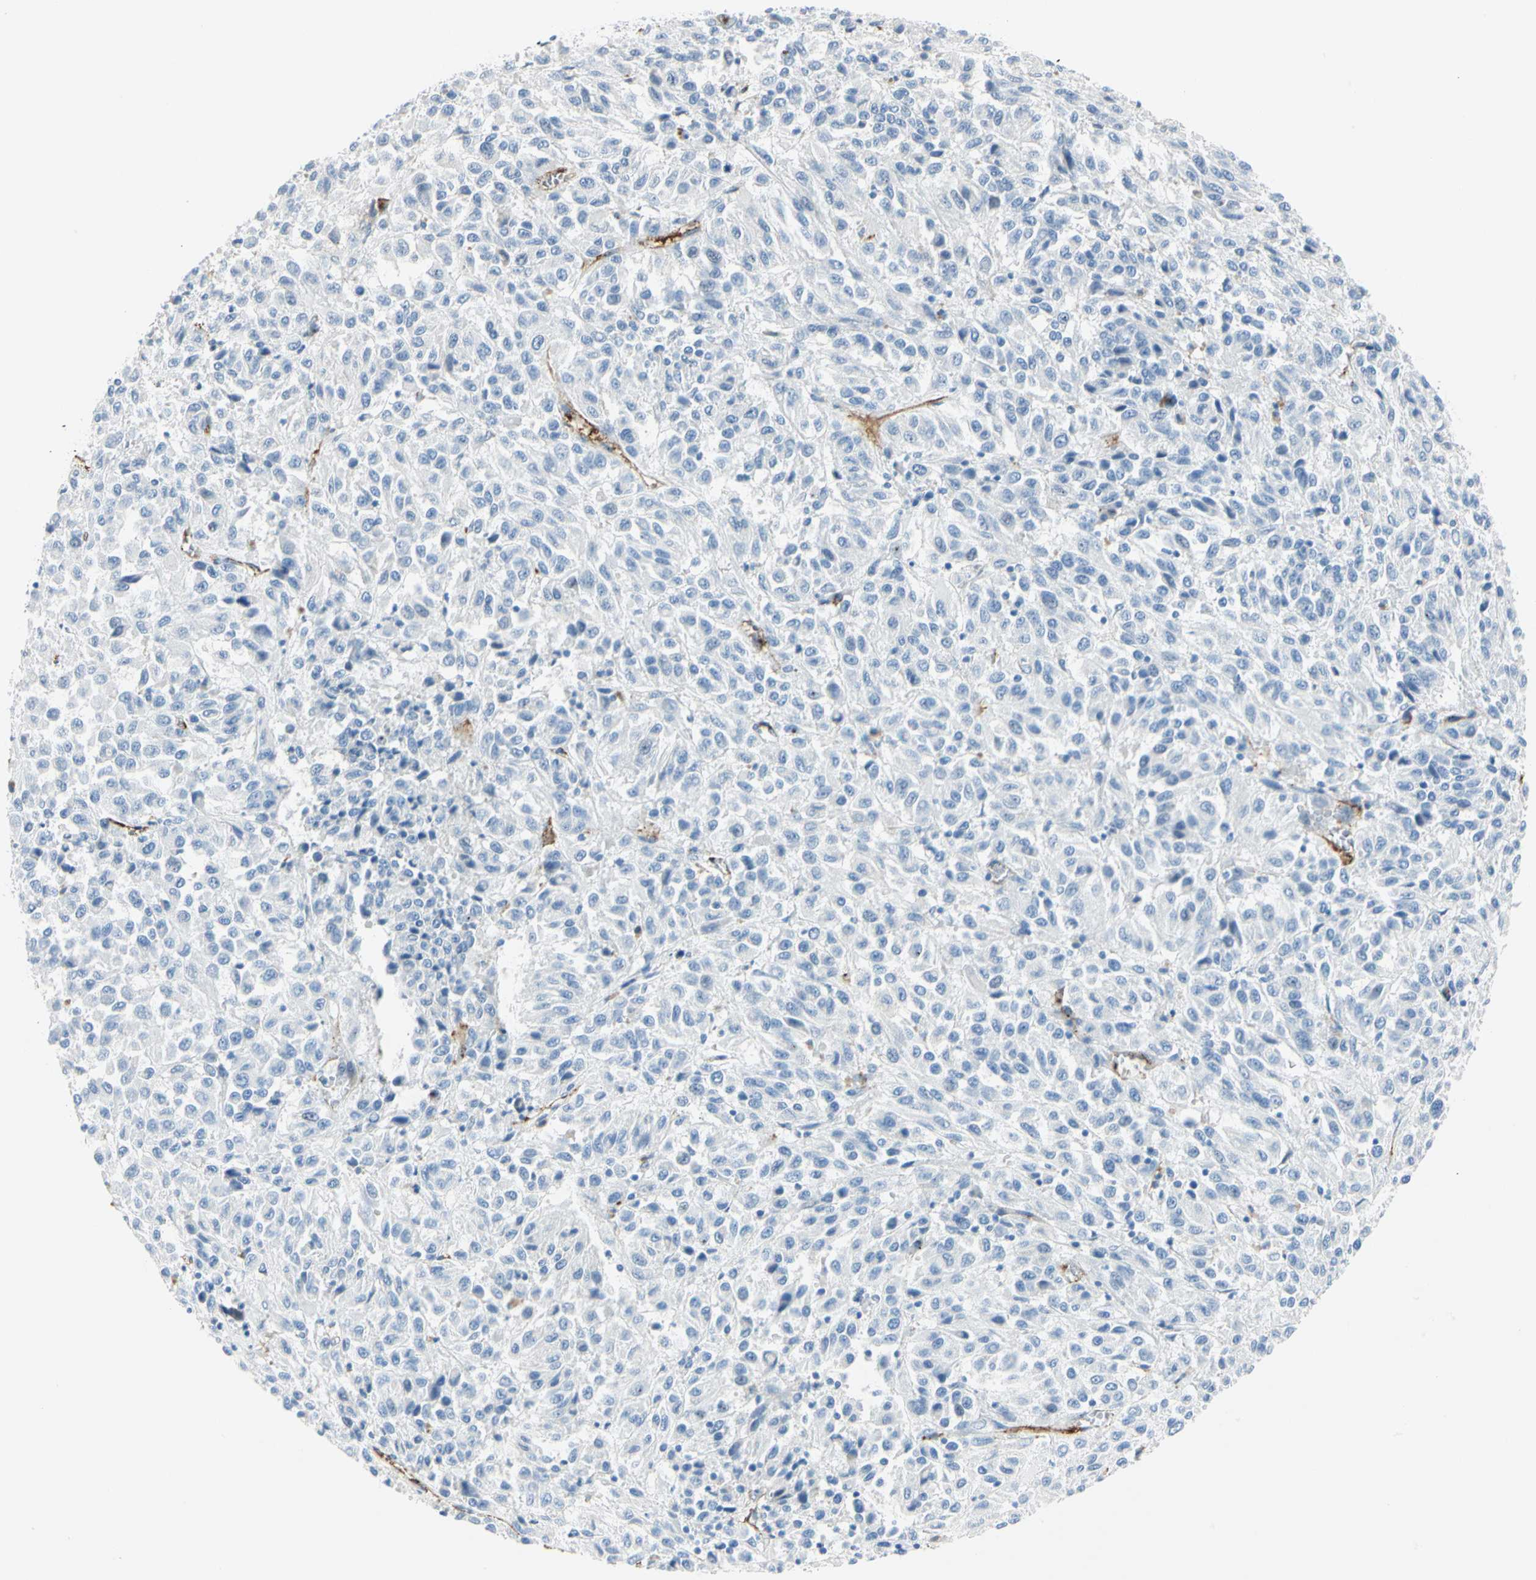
{"staining": {"intensity": "negative", "quantity": "none", "location": "none"}, "tissue": "melanoma", "cell_type": "Tumor cells", "image_type": "cancer", "snomed": [{"axis": "morphology", "description": "Malignant melanoma, Metastatic site"}, {"axis": "topography", "description": "Lung"}], "caption": "This photomicrograph is of melanoma stained with immunohistochemistry (IHC) to label a protein in brown with the nuclei are counter-stained blue. There is no expression in tumor cells.", "gene": "VPS9D1", "patient": {"sex": "male", "age": 64}}